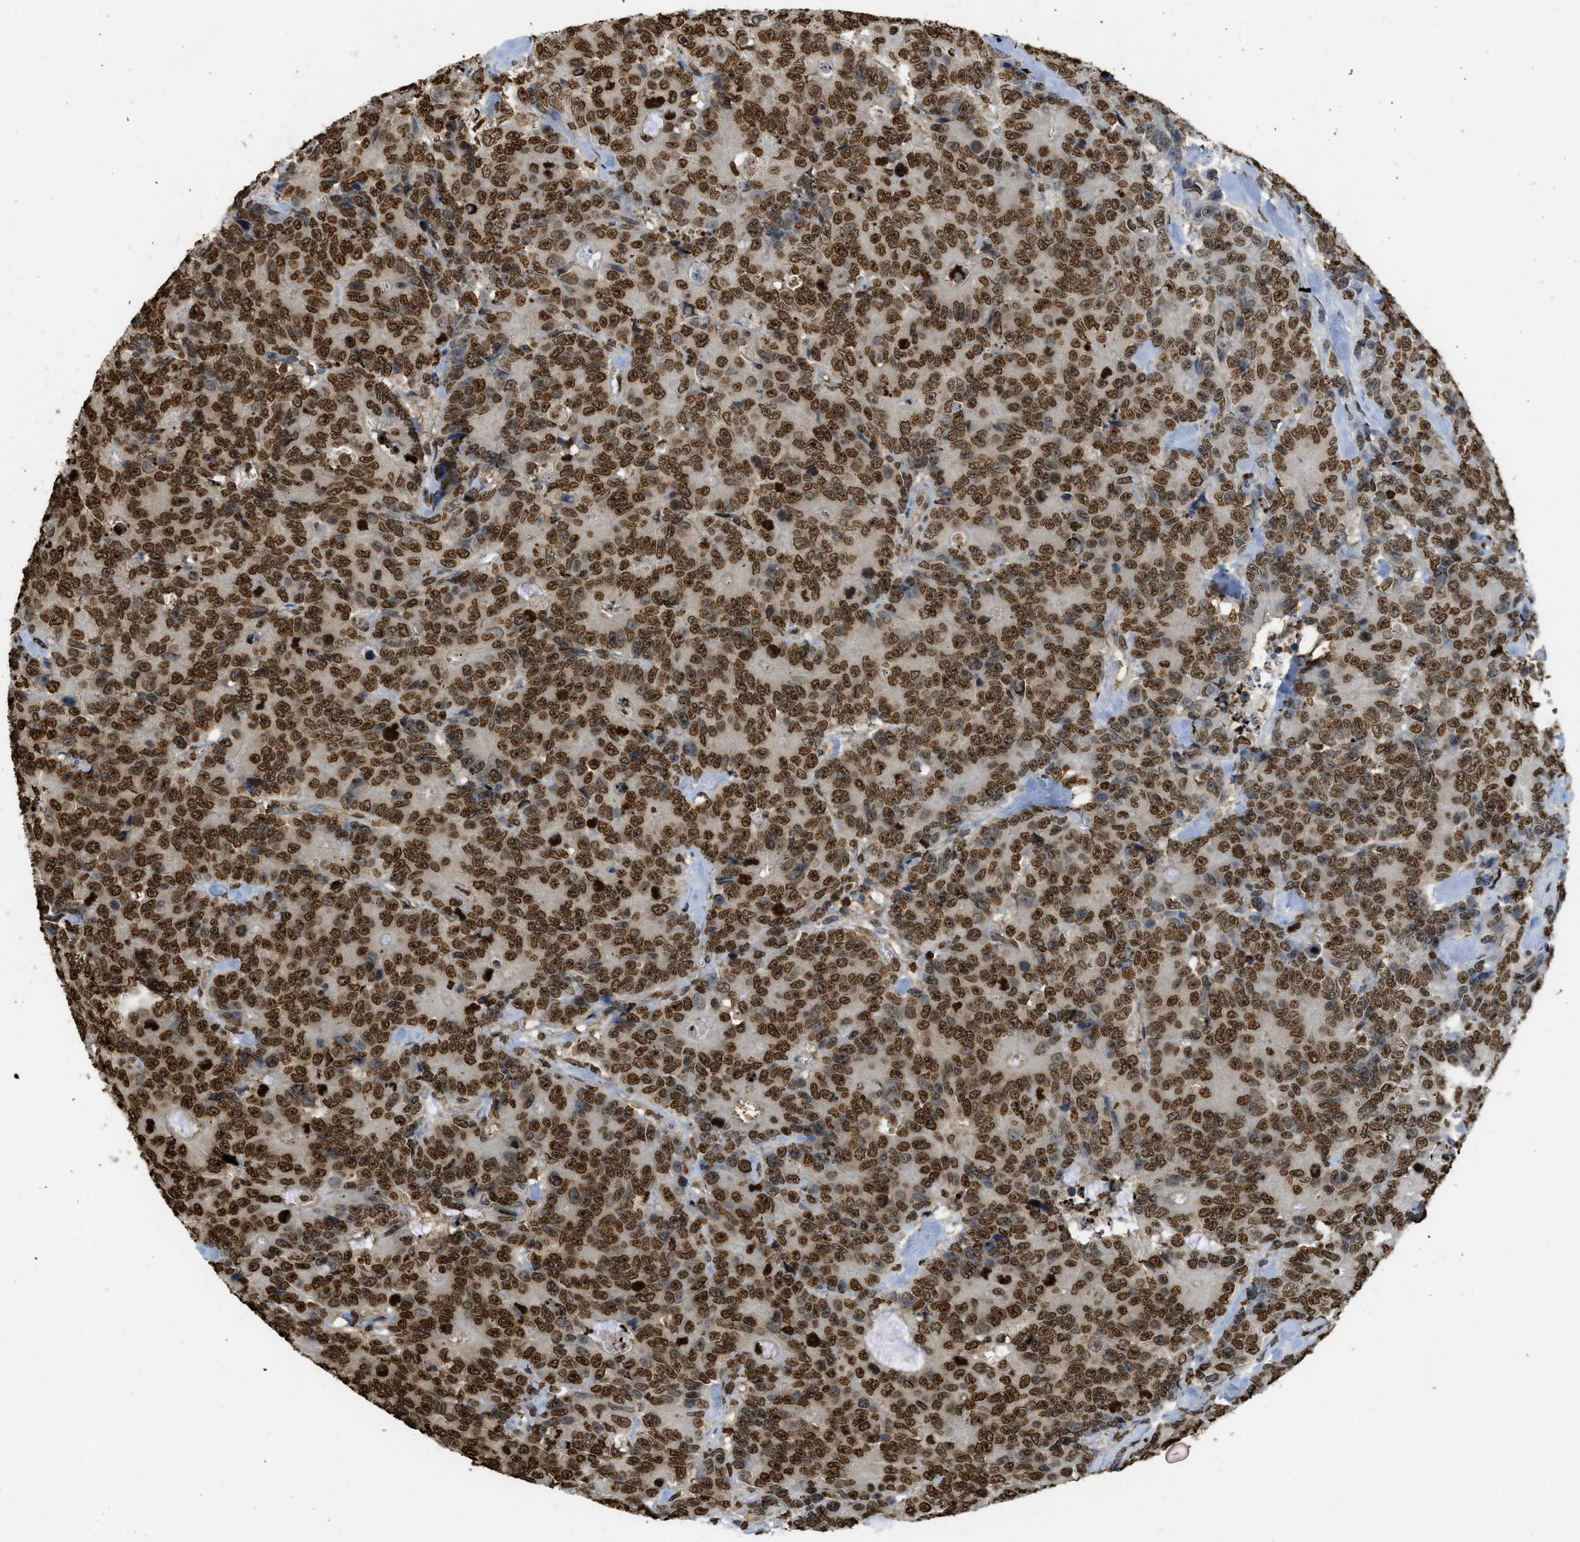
{"staining": {"intensity": "strong", "quantity": ">75%", "location": "nuclear"}, "tissue": "colorectal cancer", "cell_type": "Tumor cells", "image_type": "cancer", "snomed": [{"axis": "morphology", "description": "Adenocarcinoma, NOS"}, {"axis": "topography", "description": "Colon"}], "caption": "An image of adenocarcinoma (colorectal) stained for a protein shows strong nuclear brown staining in tumor cells.", "gene": "NR5A2", "patient": {"sex": "female", "age": 86}}